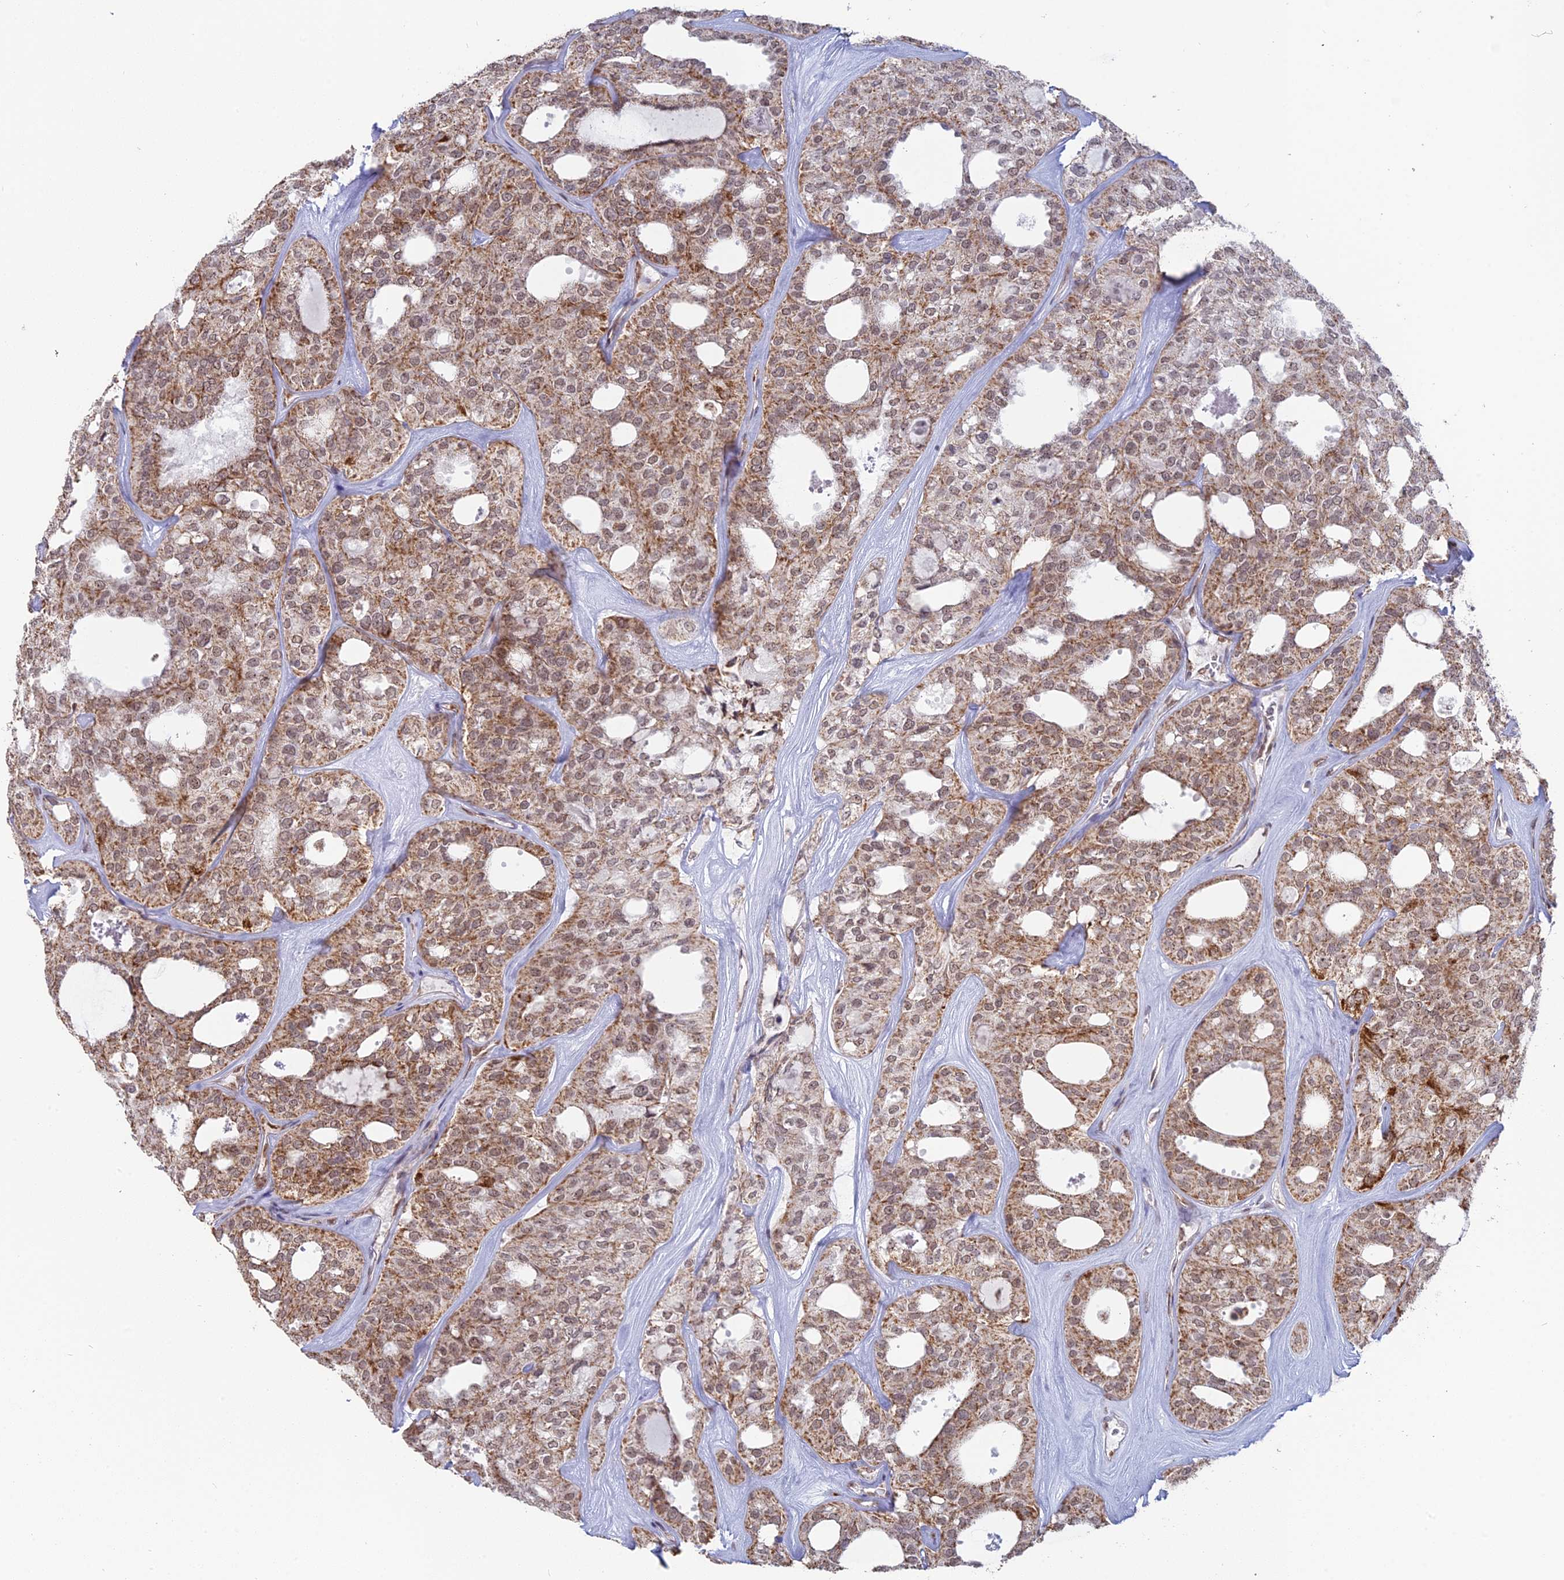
{"staining": {"intensity": "weak", "quantity": "25%-75%", "location": "cytoplasmic/membranous,nuclear"}, "tissue": "thyroid cancer", "cell_type": "Tumor cells", "image_type": "cancer", "snomed": [{"axis": "morphology", "description": "Follicular adenoma carcinoma, NOS"}, {"axis": "topography", "description": "Thyroid gland"}], "caption": "A histopathology image of human thyroid follicular adenoma carcinoma stained for a protein demonstrates weak cytoplasmic/membranous and nuclear brown staining in tumor cells.", "gene": "ARHGAP40", "patient": {"sex": "male", "age": 75}}